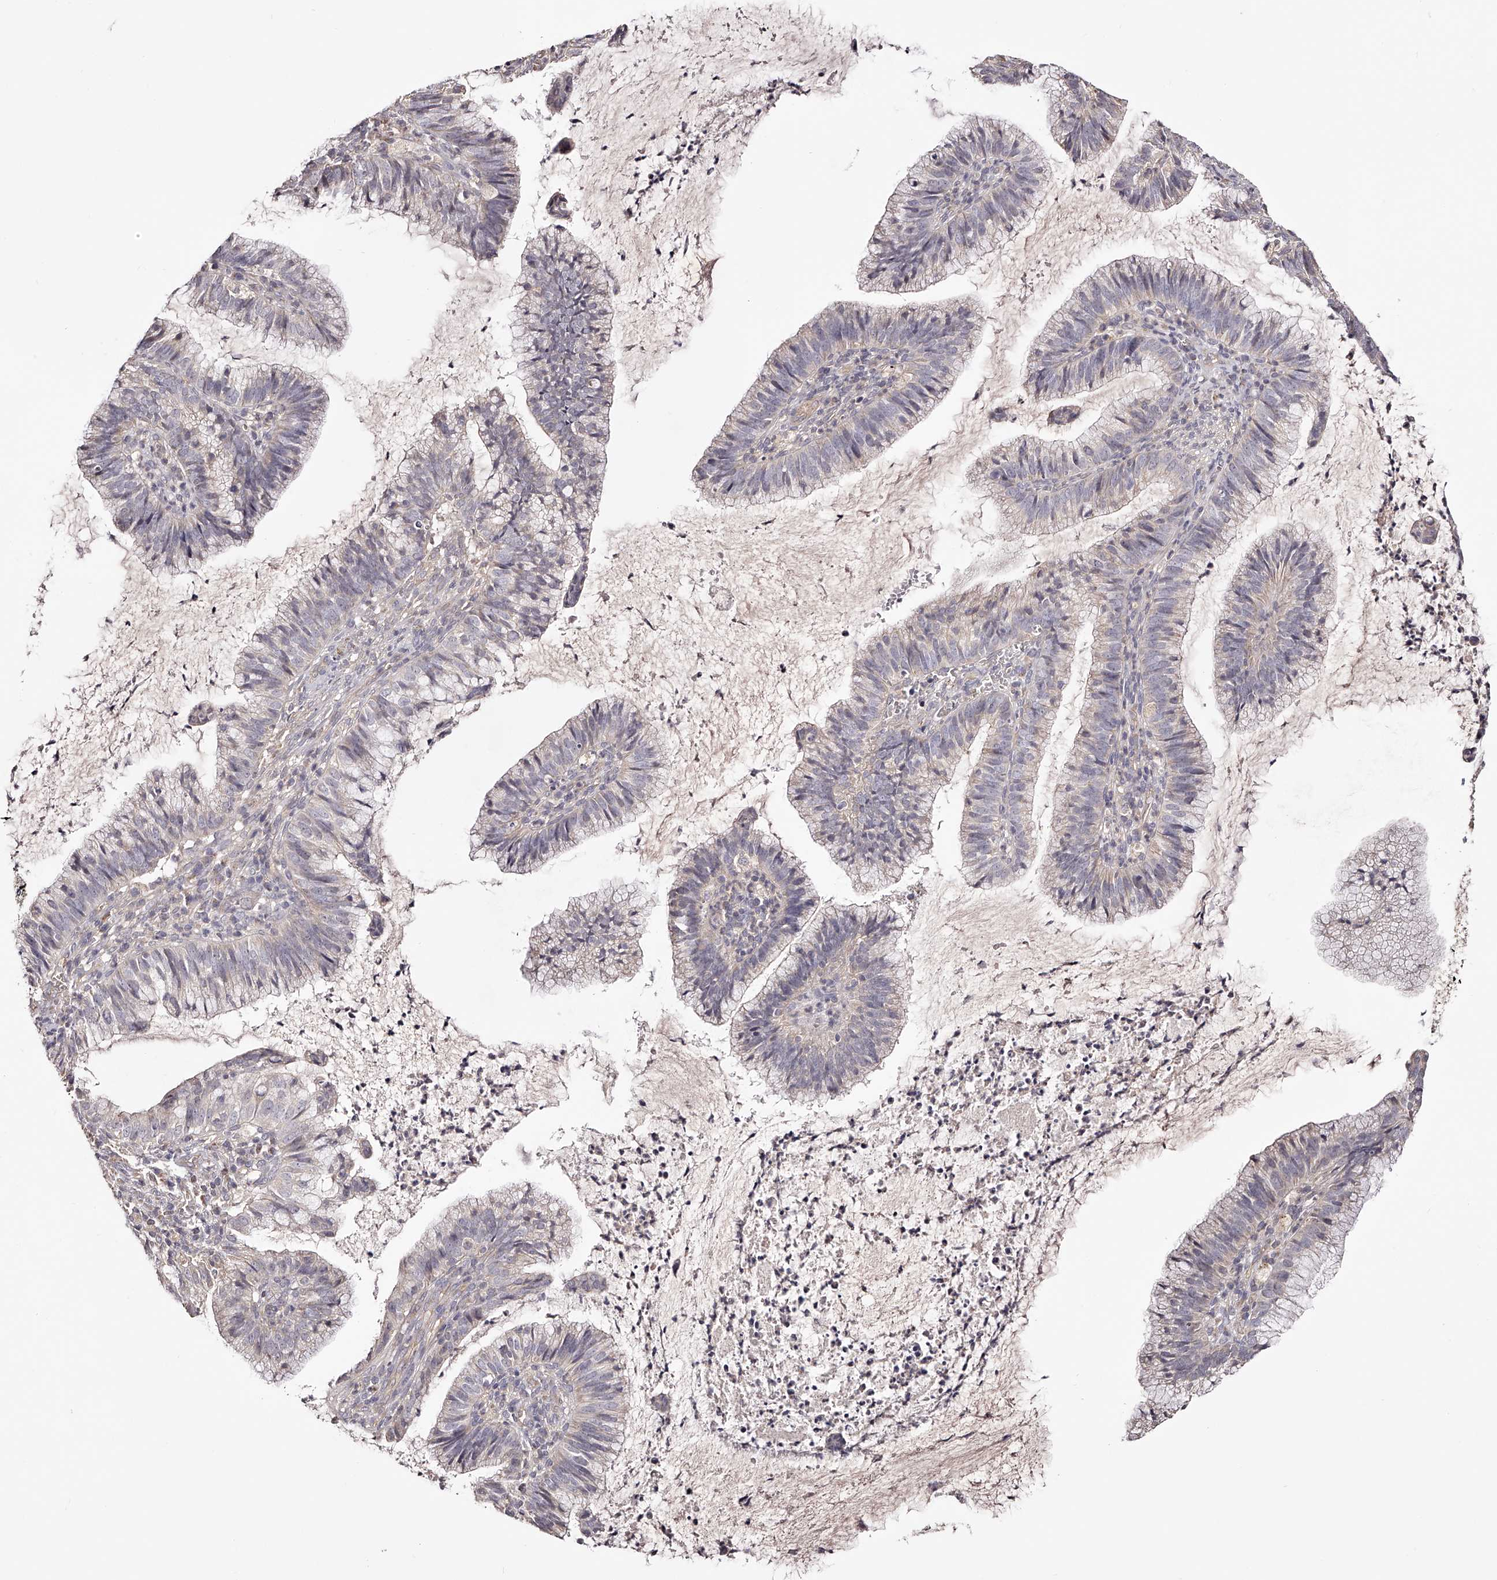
{"staining": {"intensity": "negative", "quantity": "none", "location": "none"}, "tissue": "cervical cancer", "cell_type": "Tumor cells", "image_type": "cancer", "snomed": [{"axis": "morphology", "description": "Adenocarcinoma, NOS"}, {"axis": "topography", "description": "Cervix"}], "caption": "IHC photomicrograph of human adenocarcinoma (cervical) stained for a protein (brown), which exhibits no expression in tumor cells.", "gene": "USP21", "patient": {"sex": "female", "age": 36}}